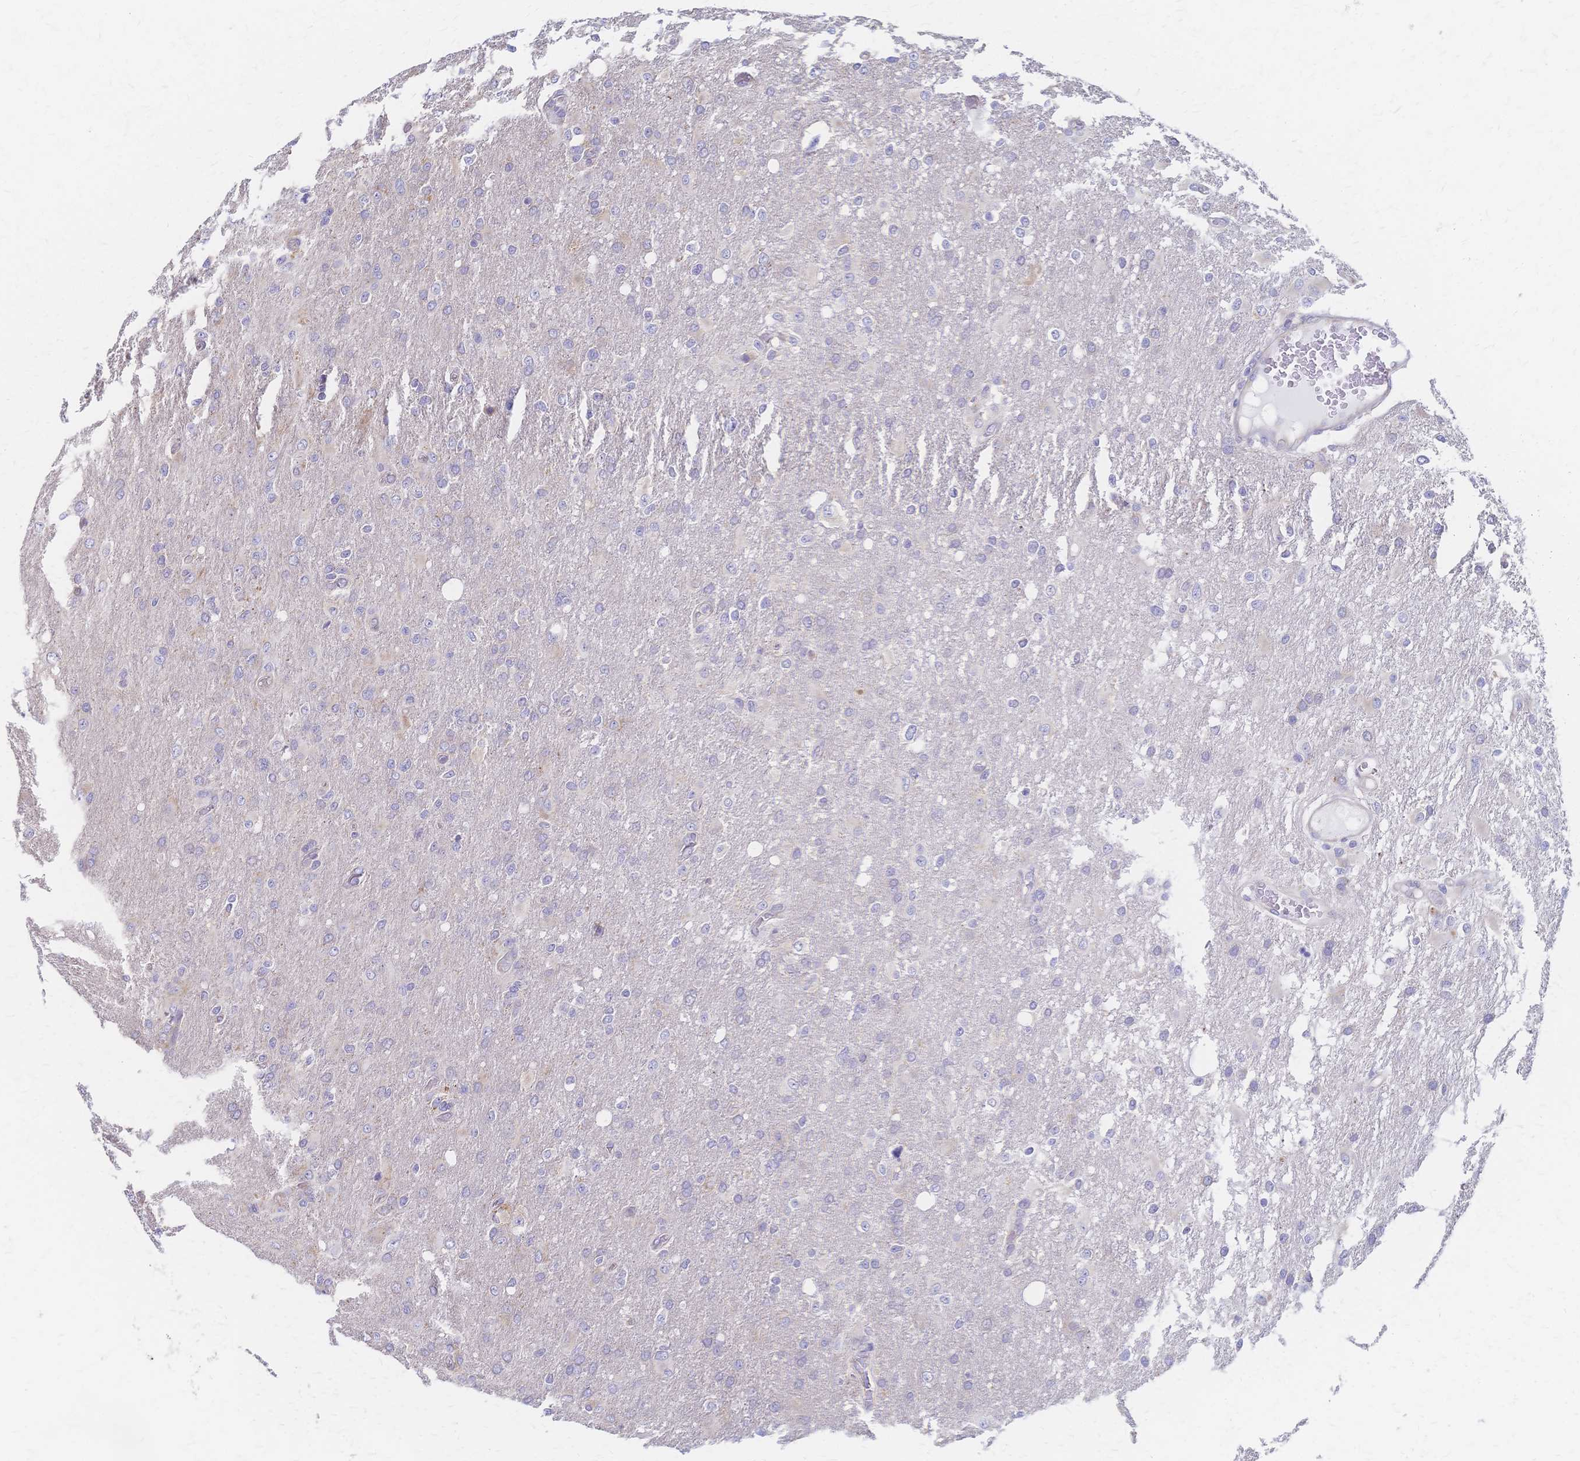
{"staining": {"intensity": "negative", "quantity": "none", "location": "none"}, "tissue": "glioma", "cell_type": "Tumor cells", "image_type": "cancer", "snomed": [{"axis": "morphology", "description": "Glioma, malignant, High grade"}, {"axis": "topography", "description": "Brain"}], "caption": "The histopathology image demonstrates no staining of tumor cells in high-grade glioma (malignant). (Brightfield microscopy of DAB (3,3'-diaminobenzidine) IHC at high magnification).", "gene": "CYB5A", "patient": {"sex": "male", "age": 53}}